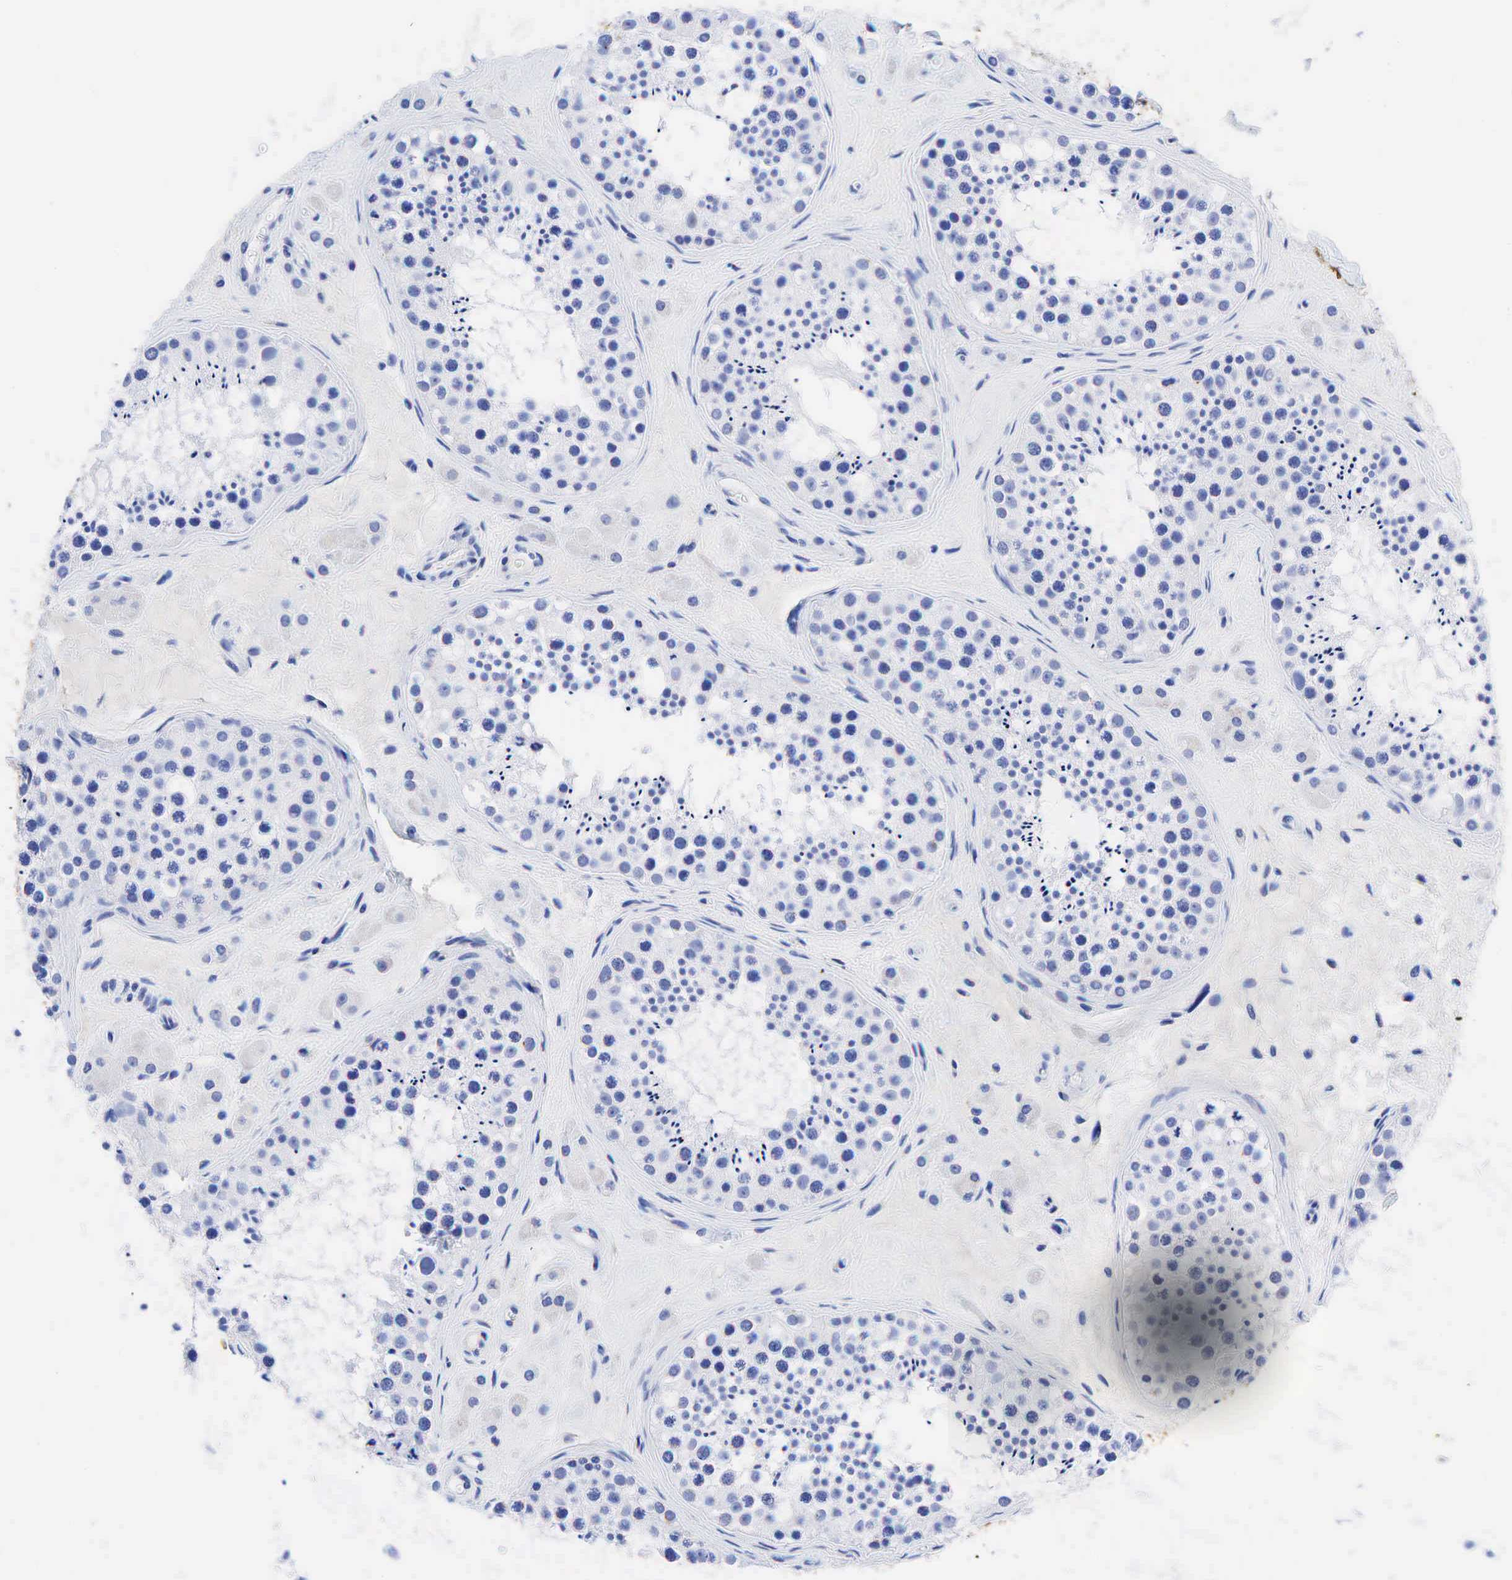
{"staining": {"intensity": "moderate", "quantity": "<25%", "location": "cytoplasmic/membranous"}, "tissue": "testis", "cell_type": "Cells in seminiferous ducts", "image_type": "normal", "snomed": [{"axis": "morphology", "description": "Normal tissue, NOS"}, {"axis": "topography", "description": "Testis"}], "caption": "Immunohistochemistry (IHC) (DAB (3,3'-diaminobenzidine)) staining of unremarkable human testis shows moderate cytoplasmic/membranous protein positivity in approximately <25% of cells in seminiferous ducts. Nuclei are stained in blue.", "gene": "KRT18", "patient": {"sex": "male", "age": 38}}